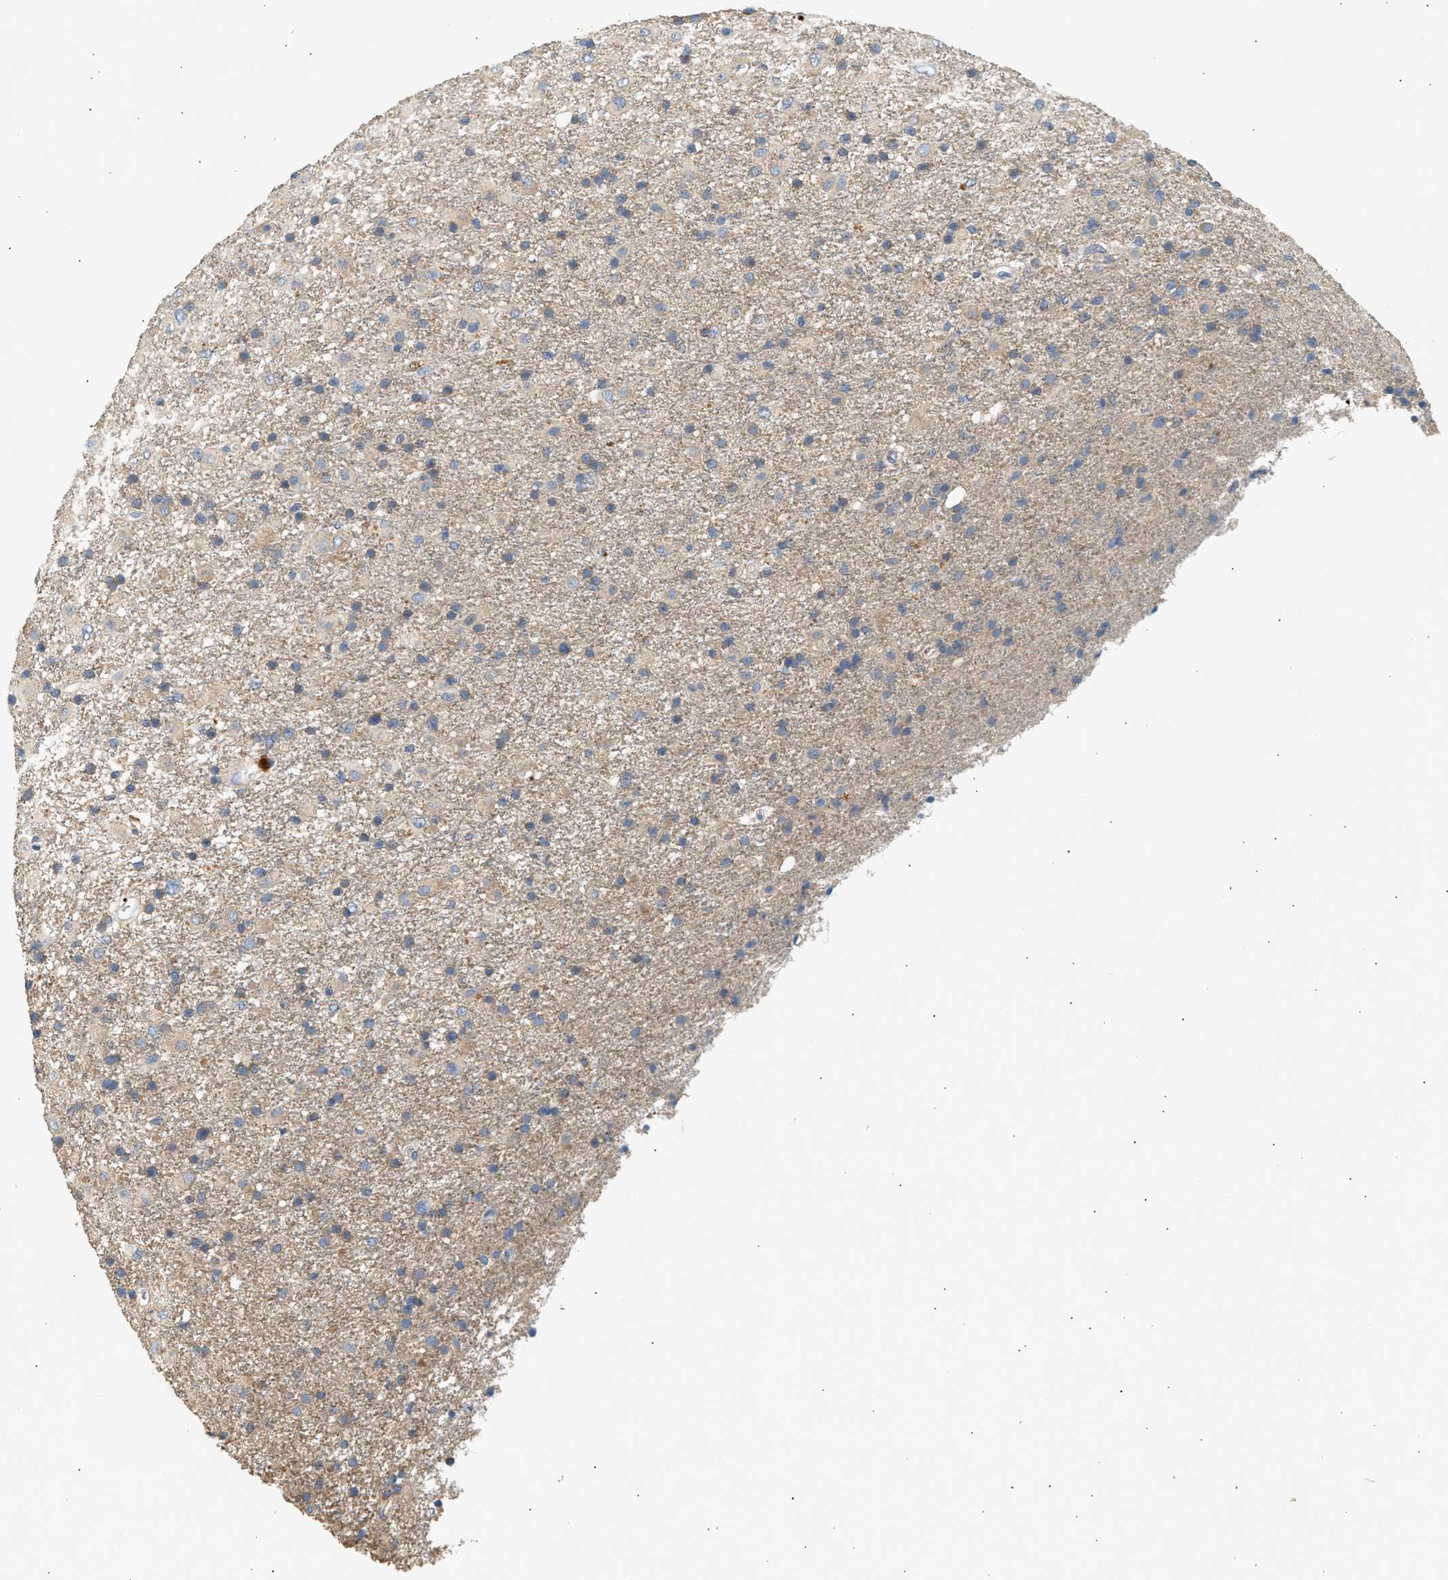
{"staining": {"intensity": "weak", "quantity": "<25%", "location": "cytoplasmic/membranous"}, "tissue": "glioma", "cell_type": "Tumor cells", "image_type": "cancer", "snomed": [{"axis": "morphology", "description": "Glioma, malignant, Low grade"}, {"axis": "topography", "description": "Brain"}], "caption": "Human low-grade glioma (malignant) stained for a protein using immunohistochemistry displays no expression in tumor cells.", "gene": "WDR31", "patient": {"sex": "male", "age": 65}}